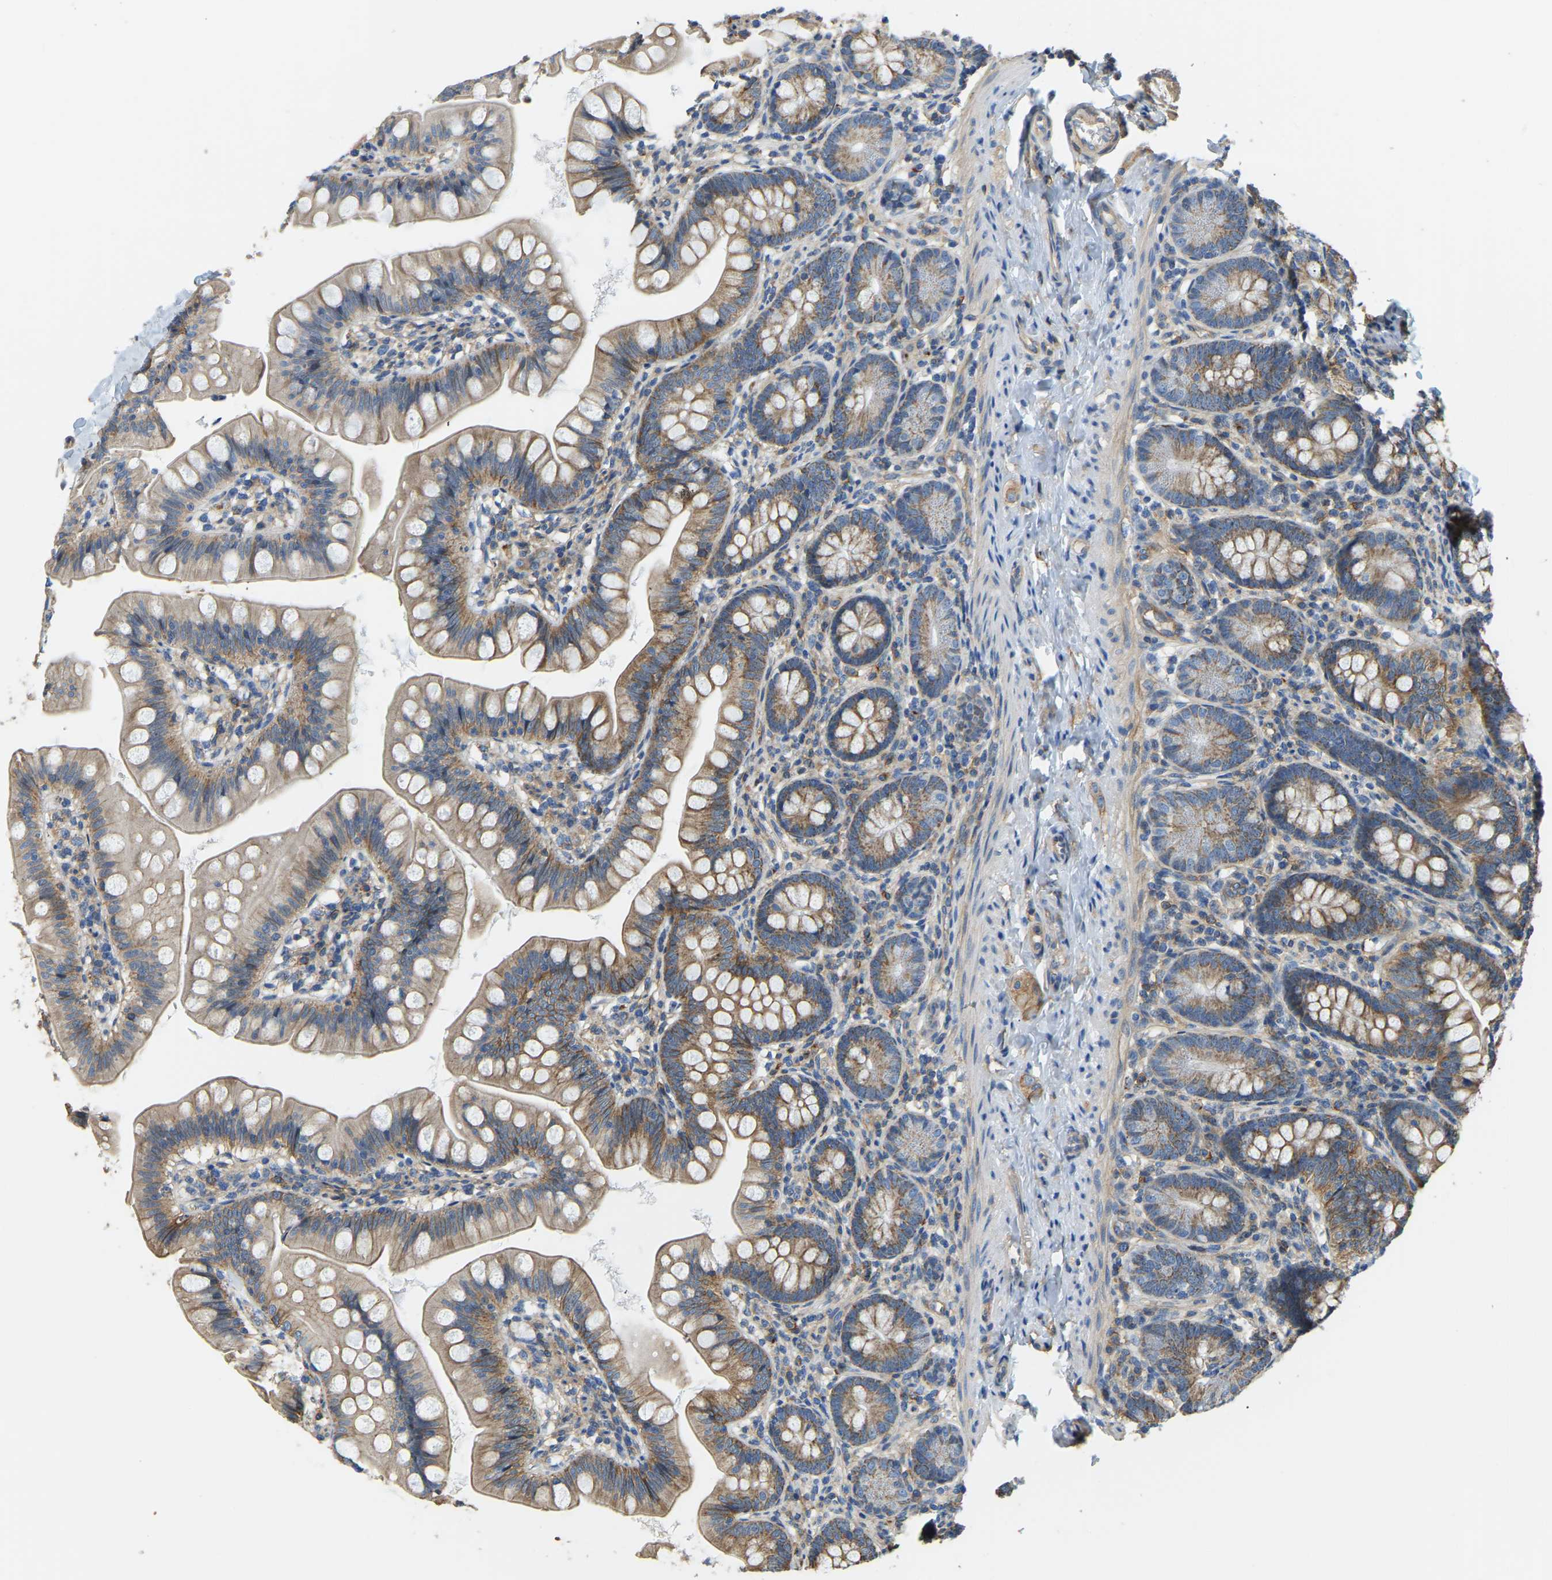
{"staining": {"intensity": "moderate", "quantity": ">75%", "location": "cytoplasmic/membranous"}, "tissue": "small intestine", "cell_type": "Glandular cells", "image_type": "normal", "snomed": [{"axis": "morphology", "description": "Normal tissue, NOS"}, {"axis": "topography", "description": "Small intestine"}], "caption": "Human small intestine stained with a brown dye demonstrates moderate cytoplasmic/membranous positive positivity in approximately >75% of glandular cells.", "gene": "AHNAK", "patient": {"sex": "male", "age": 7}}